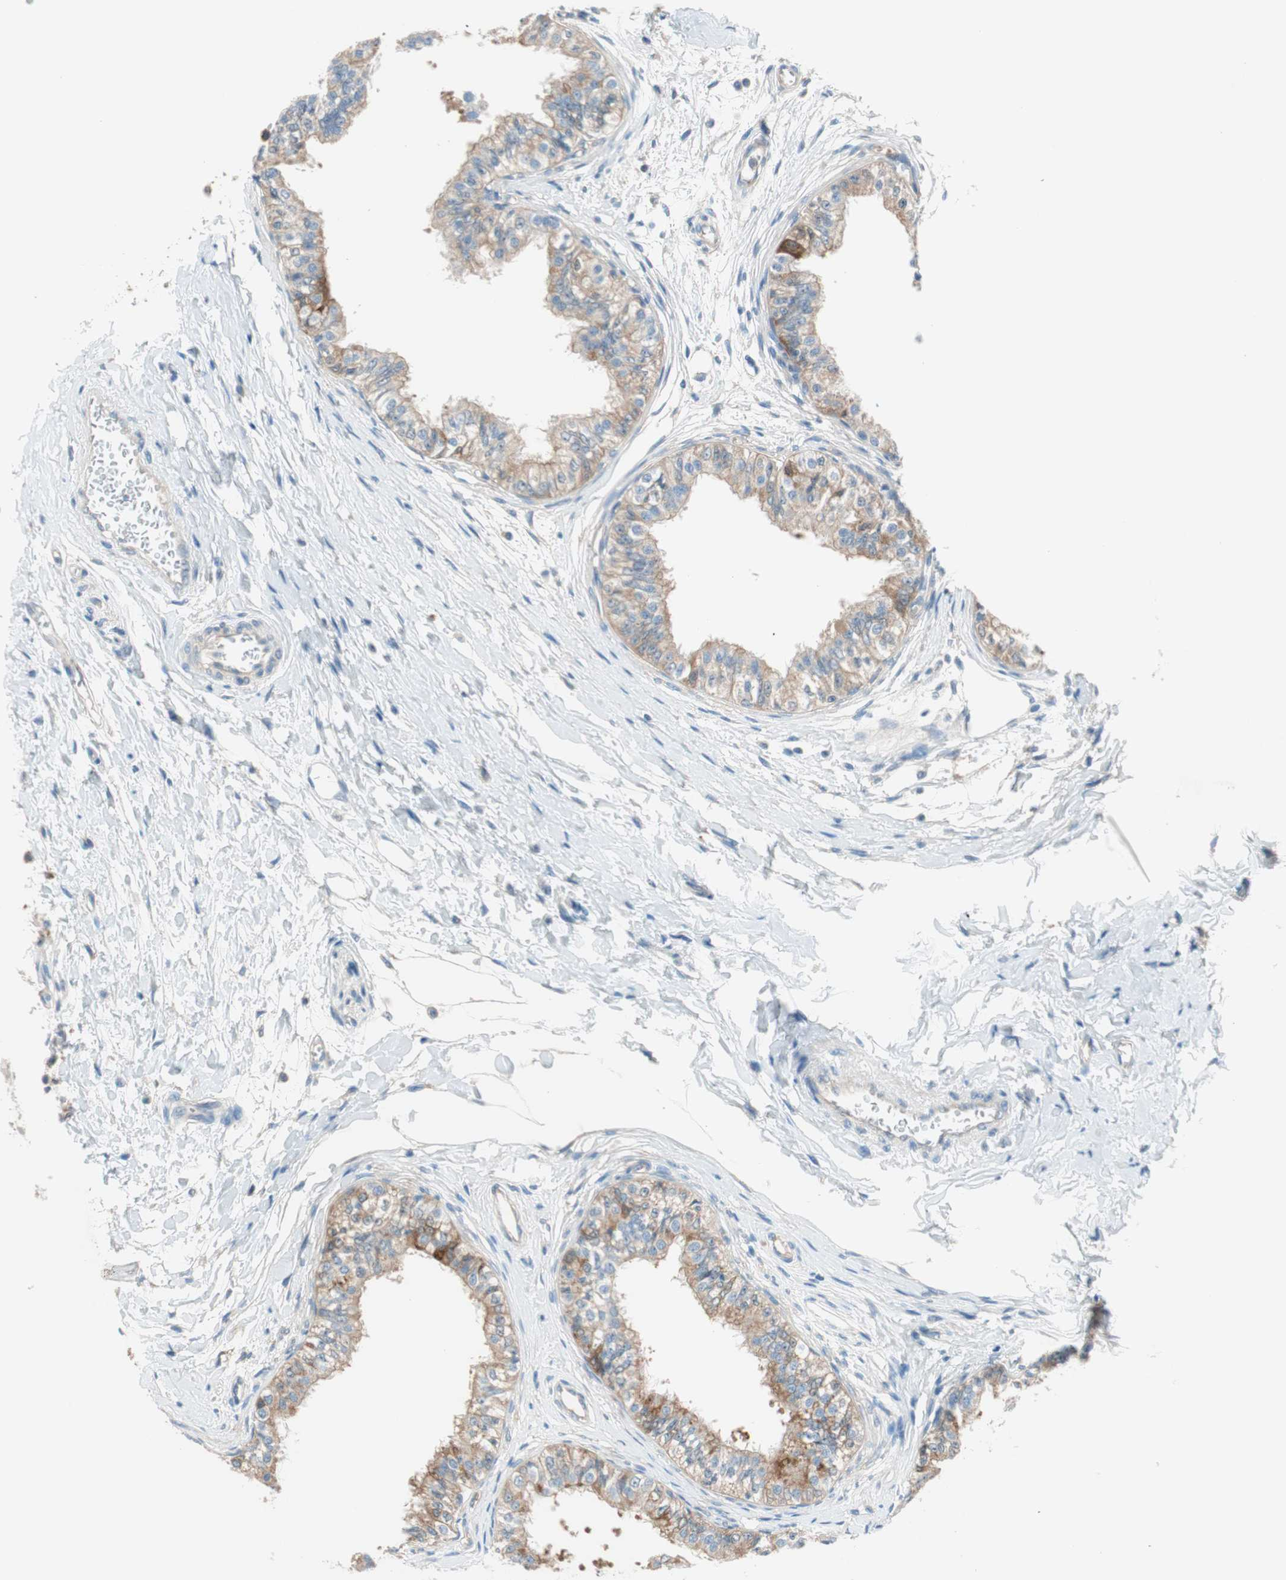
{"staining": {"intensity": "weak", "quantity": ">75%", "location": "cytoplasmic/membranous"}, "tissue": "epididymis", "cell_type": "Glandular cells", "image_type": "normal", "snomed": [{"axis": "morphology", "description": "Normal tissue, NOS"}, {"axis": "morphology", "description": "Adenocarcinoma, metastatic, NOS"}, {"axis": "topography", "description": "Testis"}, {"axis": "topography", "description": "Epididymis"}], "caption": "The image shows immunohistochemical staining of unremarkable epididymis. There is weak cytoplasmic/membranous staining is seen in approximately >75% of glandular cells. The protein of interest is stained brown, and the nuclei are stained in blue (DAB (3,3'-diaminobenzidine) IHC with brightfield microscopy, high magnification).", "gene": "GLUL", "patient": {"sex": "male", "age": 26}}